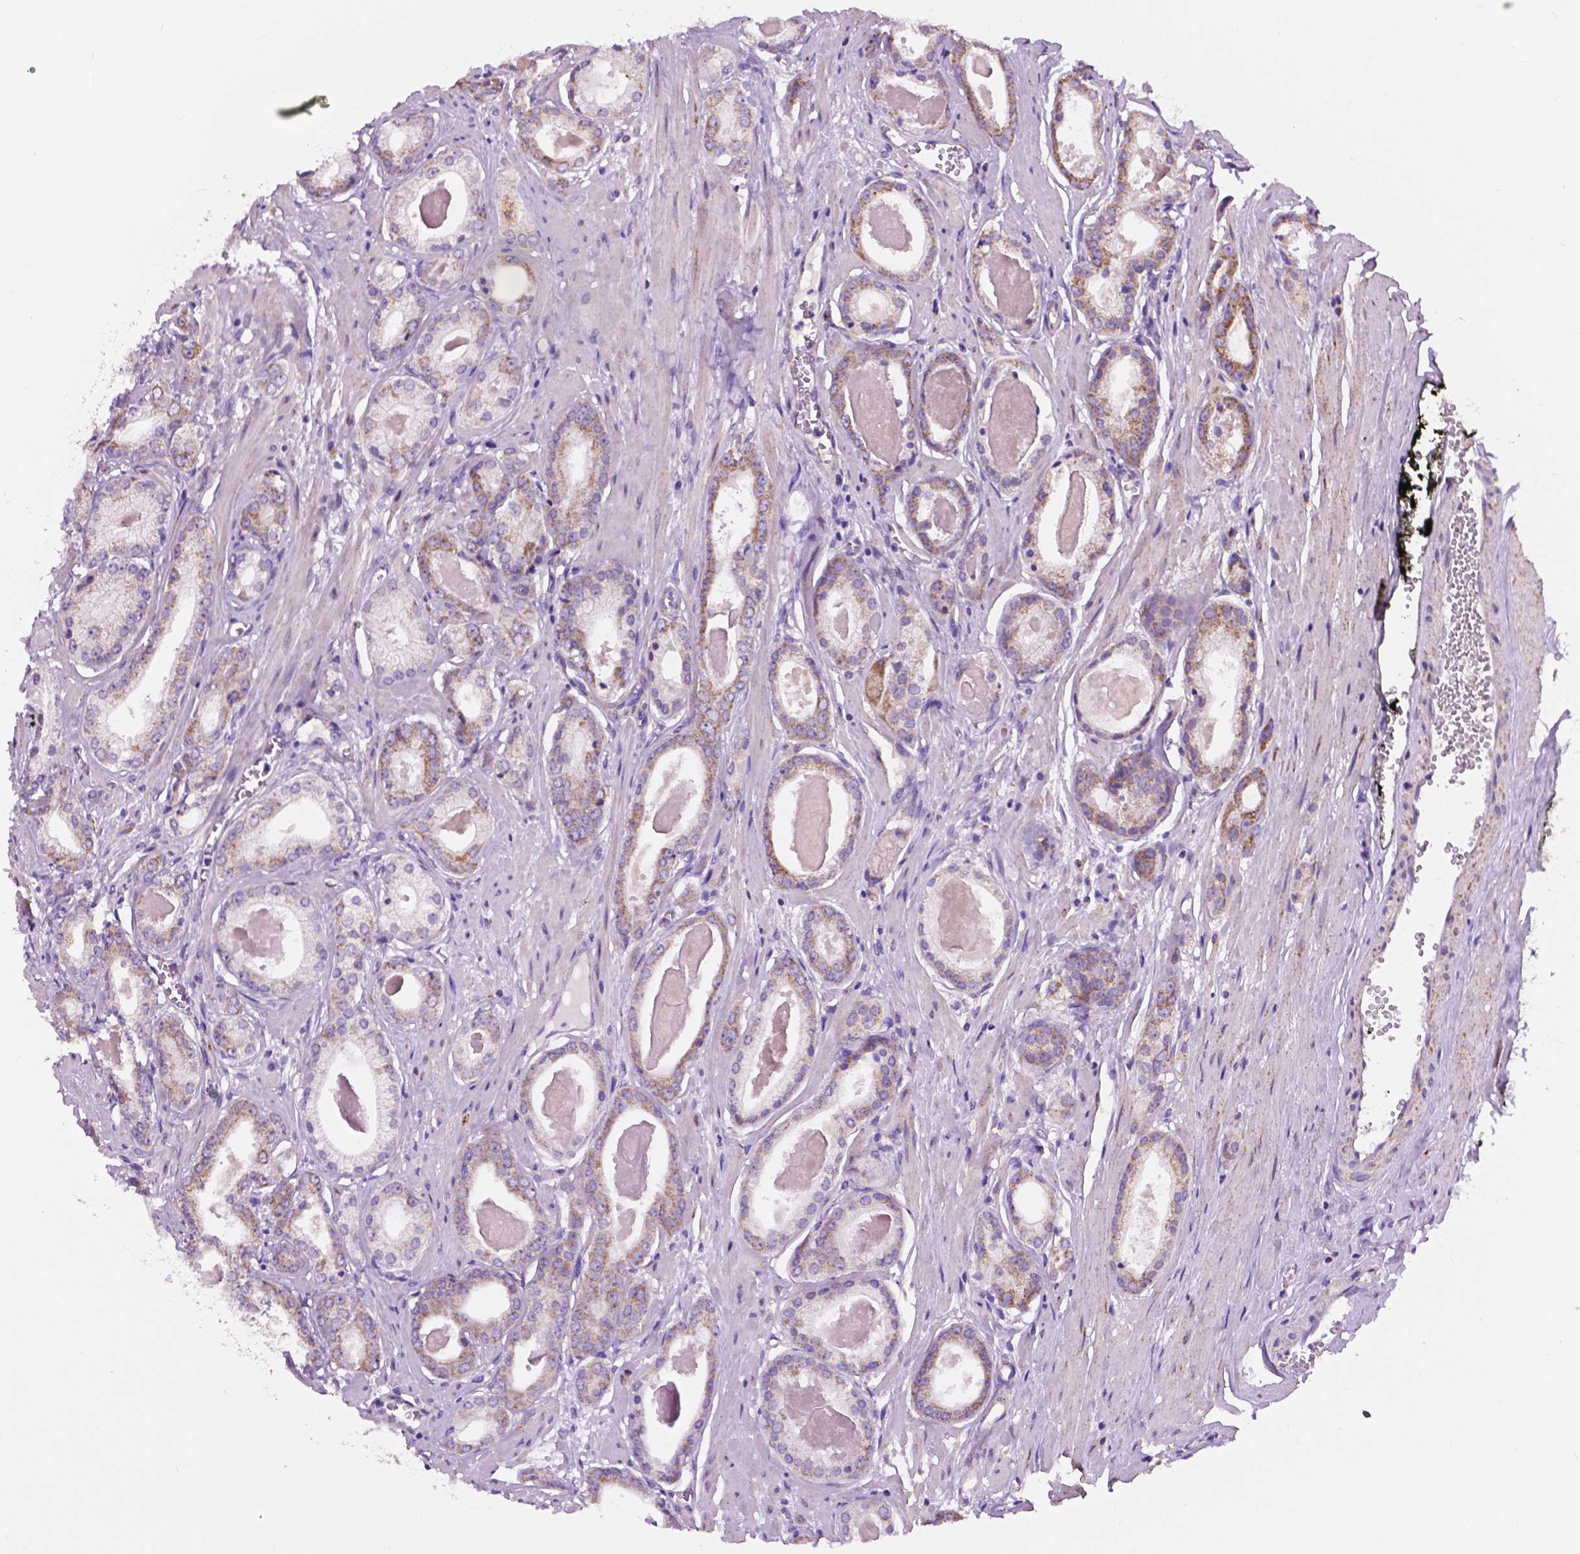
{"staining": {"intensity": "moderate", "quantity": "25%-75%", "location": "cytoplasmic/membranous"}, "tissue": "prostate cancer", "cell_type": "Tumor cells", "image_type": "cancer", "snomed": [{"axis": "morphology", "description": "Adenocarcinoma, NOS"}, {"axis": "morphology", "description": "Adenocarcinoma, Low grade"}, {"axis": "topography", "description": "Prostate"}], "caption": "The micrograph exhibits a brown stain indicating the presence of a protein in the cytoplasmic/membranous of tumor cells in prostate cancer.", "gene": "TRPV5", "patient": {"sex": "male", "age": 64}}